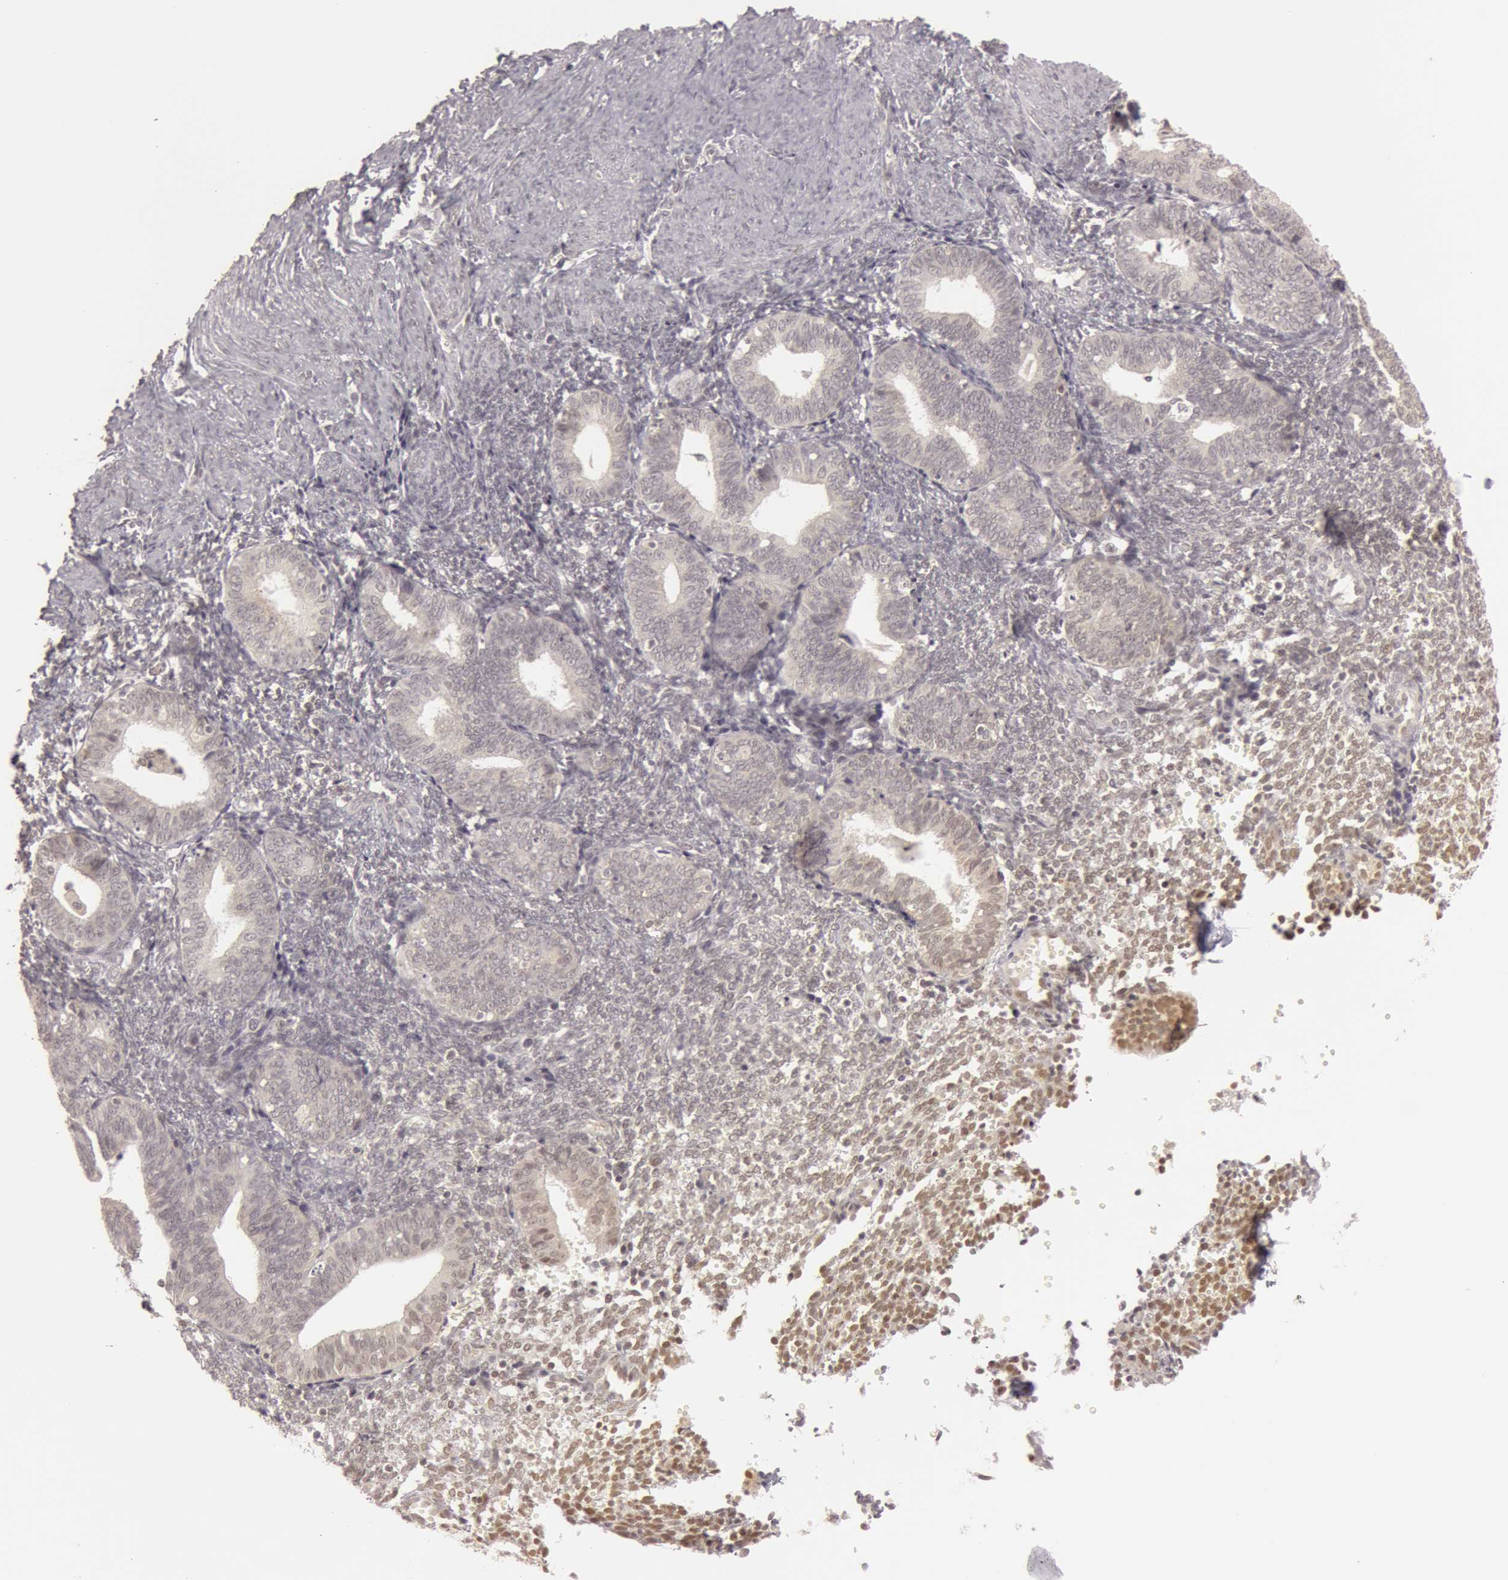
{"staining": {"intensity": "negative", "quantity": "none", "location": "none"}, "tissue": "endometrium", "cell_type": "Cells in endometrial stroma", "image_type": "normal", "snomed": [{"axis": "morphology", "description": "Normal tissue, NOS"}, {"axis": "topography", "description": "Endometrium"}], "caption": "Protein analysis of normal endometrium exhibits no significant staining in cells in endometrial stroma.", "gene": "OASL", "patient": {"sex": "female", "age": 61}}